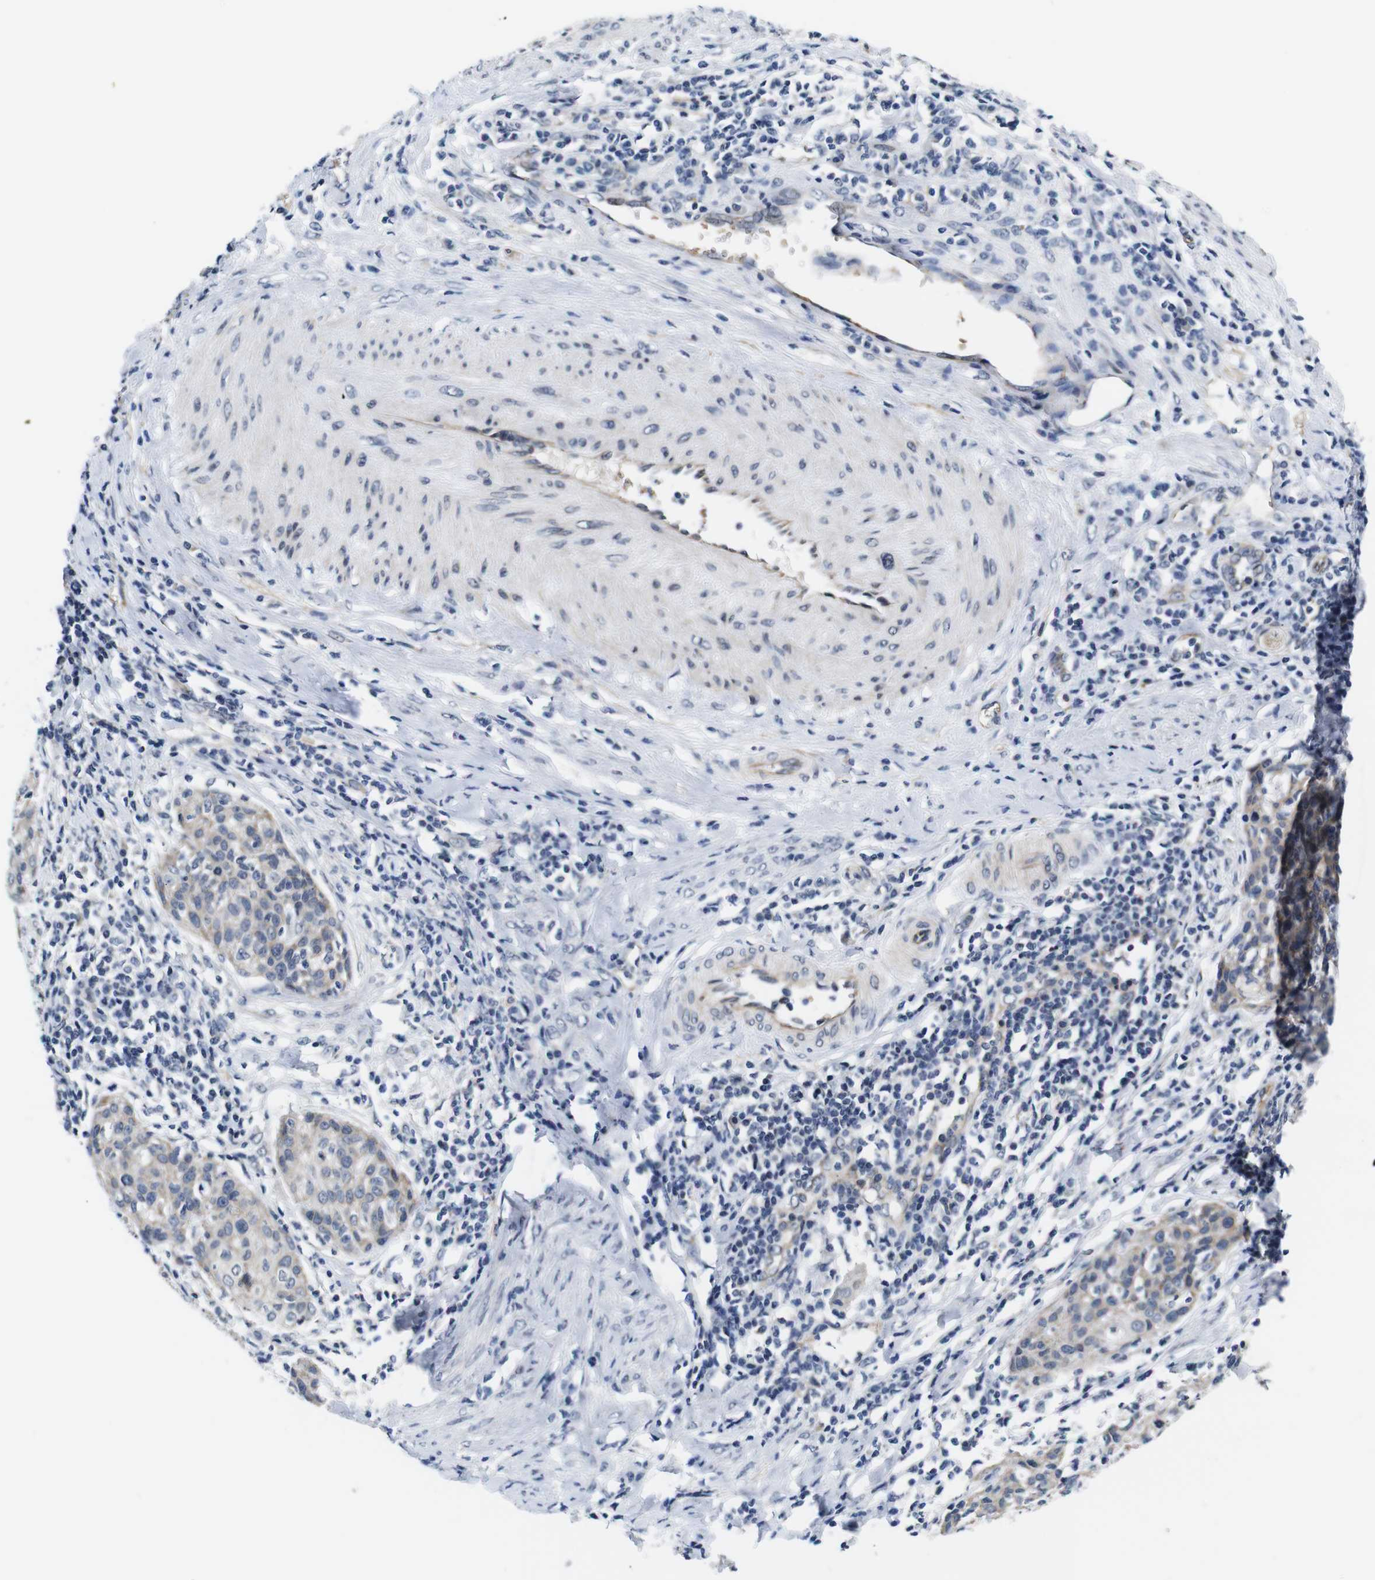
{"staining": {"intensity": "weak", "quantity": "<25%", "location": "cytoplasmic/membranous"}, "tissue": "cervical cancer", "cell_type": "Tumor cells", "image_type": "cancer", "snomed": [{"axis": "morphology", "description": "Squamous cell carcinoma, NOS"}, {"axis": "topography", "description": "Cervix"}], "caption": "This is an immunohistochemistry histopathology image of cervical cancer (squamous cell carcinoma). There is no expression in tumor cells.", "gene": "SOCS3", "patient": {"sex": "female", "age": 38}}